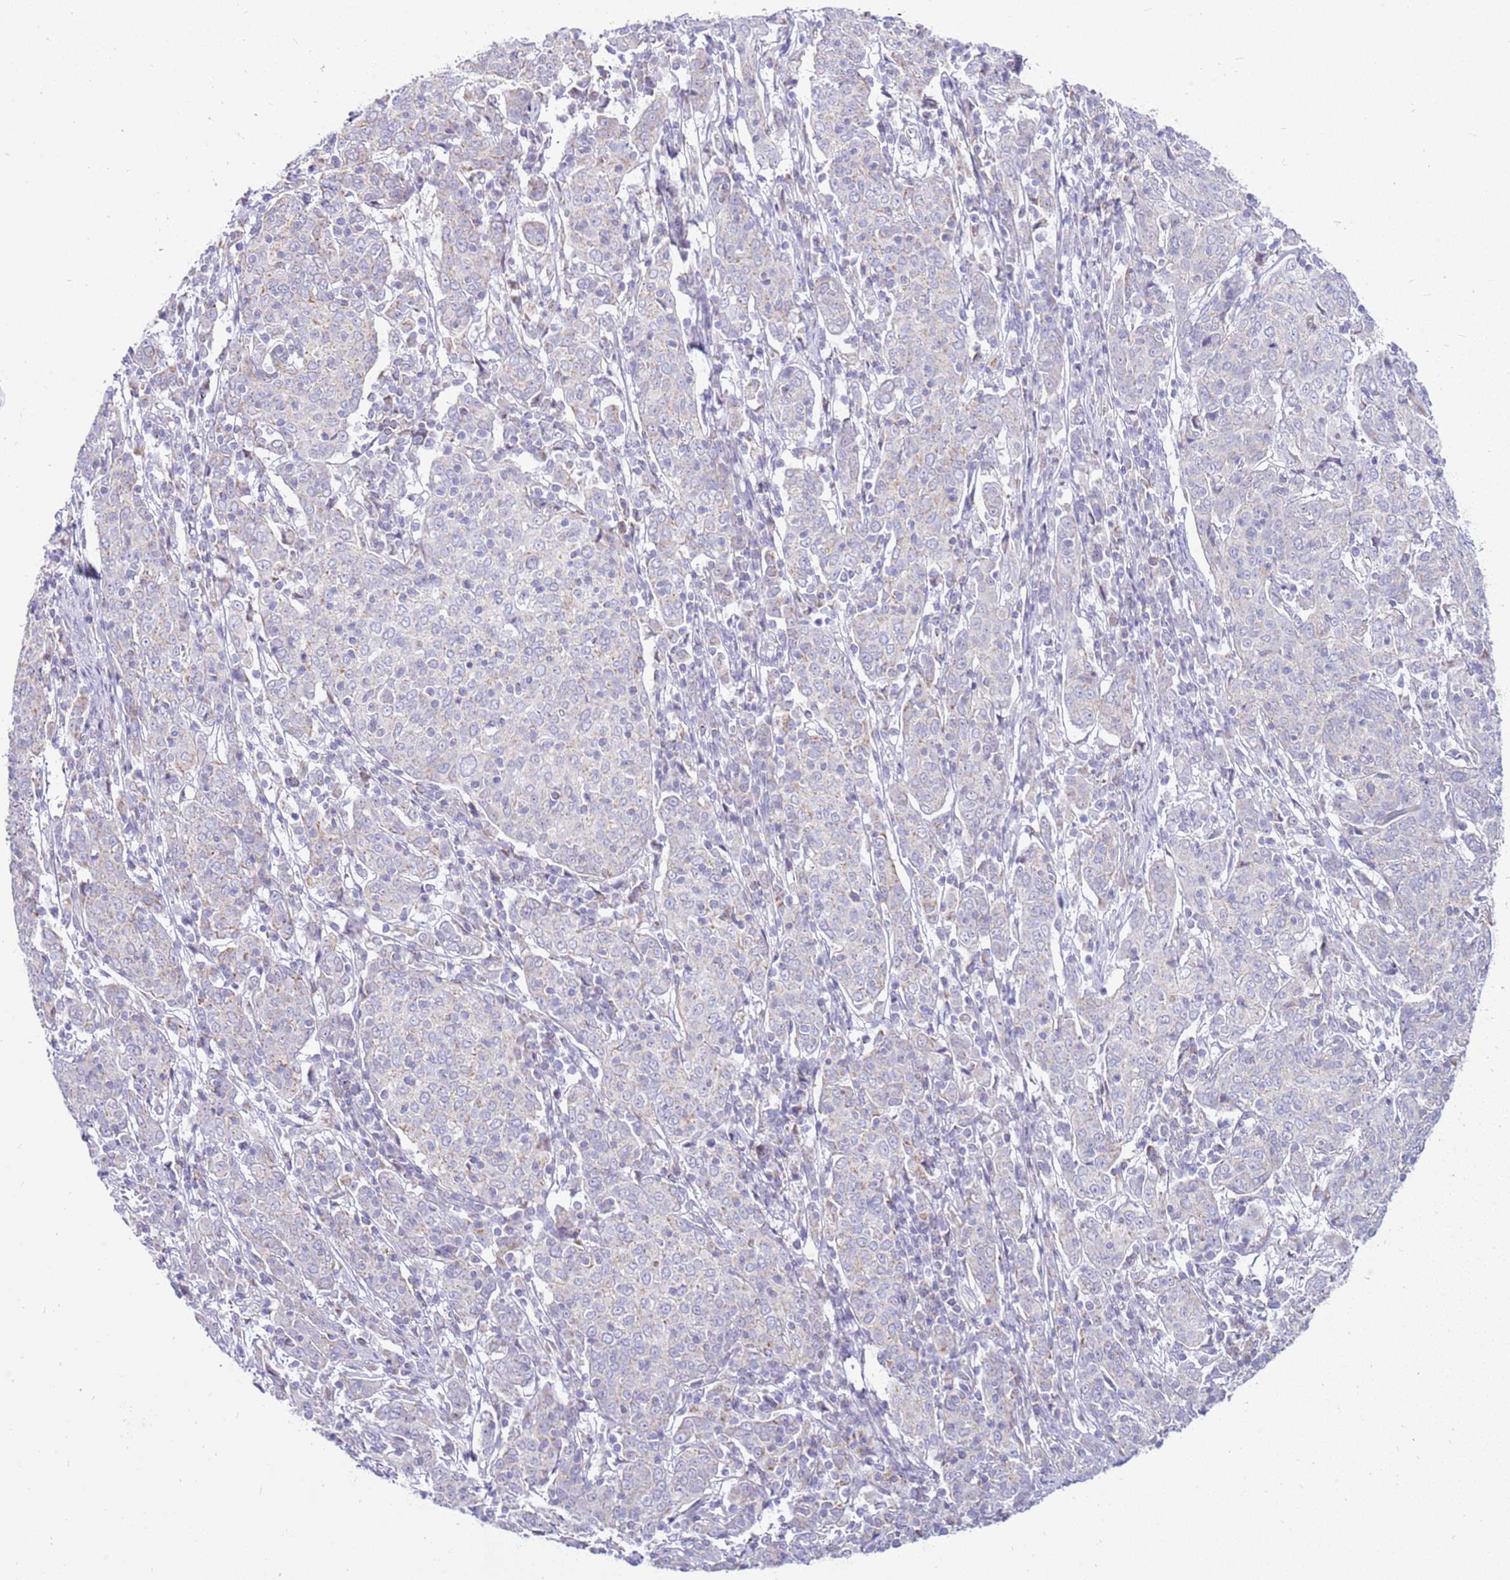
{"staining": {"intensity": "negative", "quantity": "none", "location": "none"}, "tissue": "cervical cancer", "cell_type": "Tumor cells", "image_type": "cancer", "snomed": [{"axis": "morphology", "description": "Squamous cell carcinoma, NOS"}, {"axis": "topography", "description": "Cervix"}], "caption": "Tumor cells are negative for brown protein staining in cervical squamous cell carcinoma.", "gene": "IGF1R", "patient": {"sex": "female", "age": 67}}